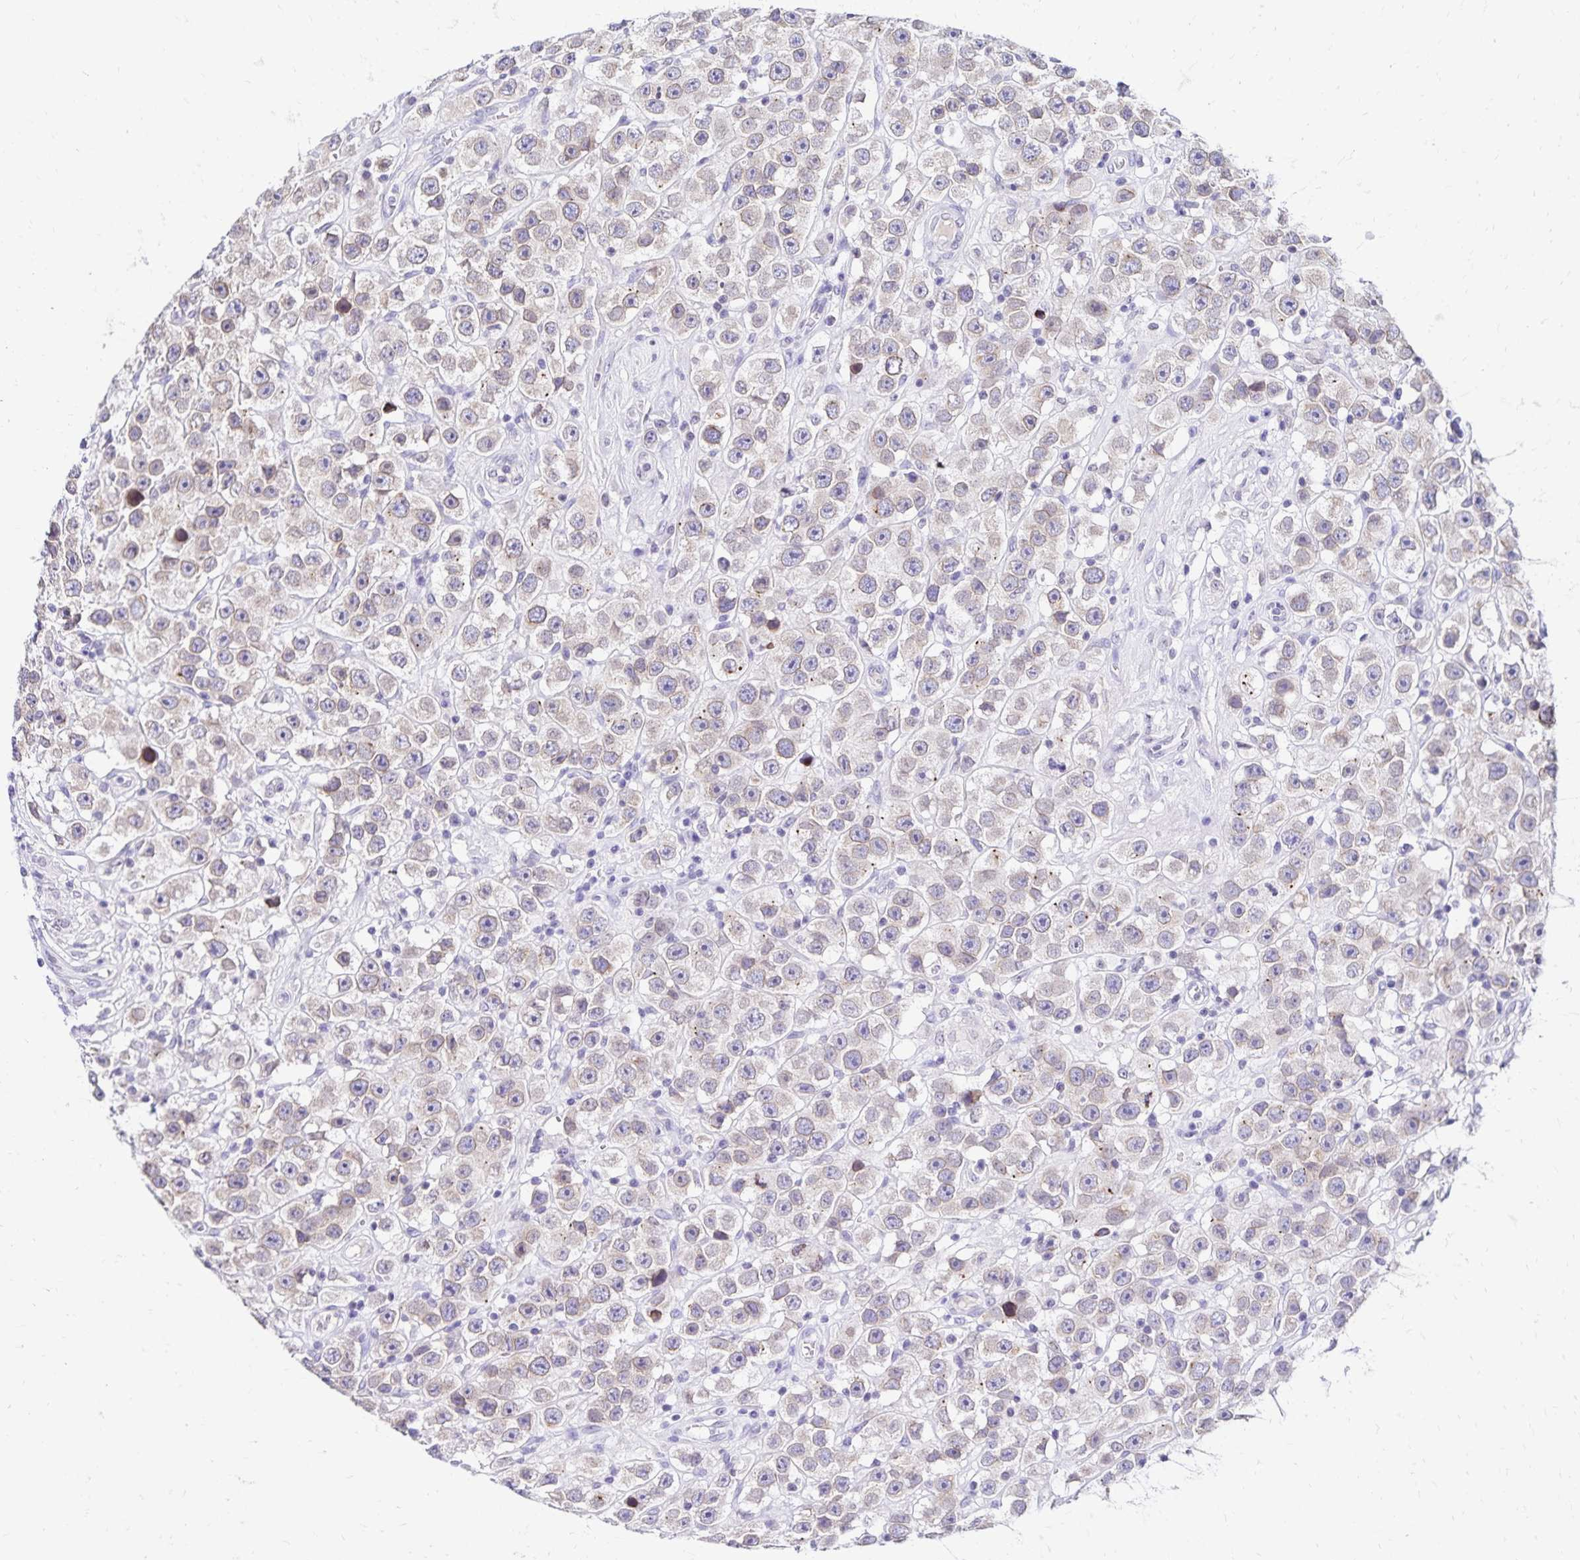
{"staining": {"intensity": "negative", "quantity": "none", "location": "none"}, "tissue": "testis cancer", "cell_type": "Tumor cells", "image_type": "cancer", "snomed": [{"axis": "morphology", "description": "Seminoma, NOS"}, {"axis": "topography", "description": "Testis"}], "caption": "Human testis cancer stained for a protein using IHC displays no expression in tumor cells.", "gene": "FAM166C", "patient": {"sex": "male", "age": 45}}